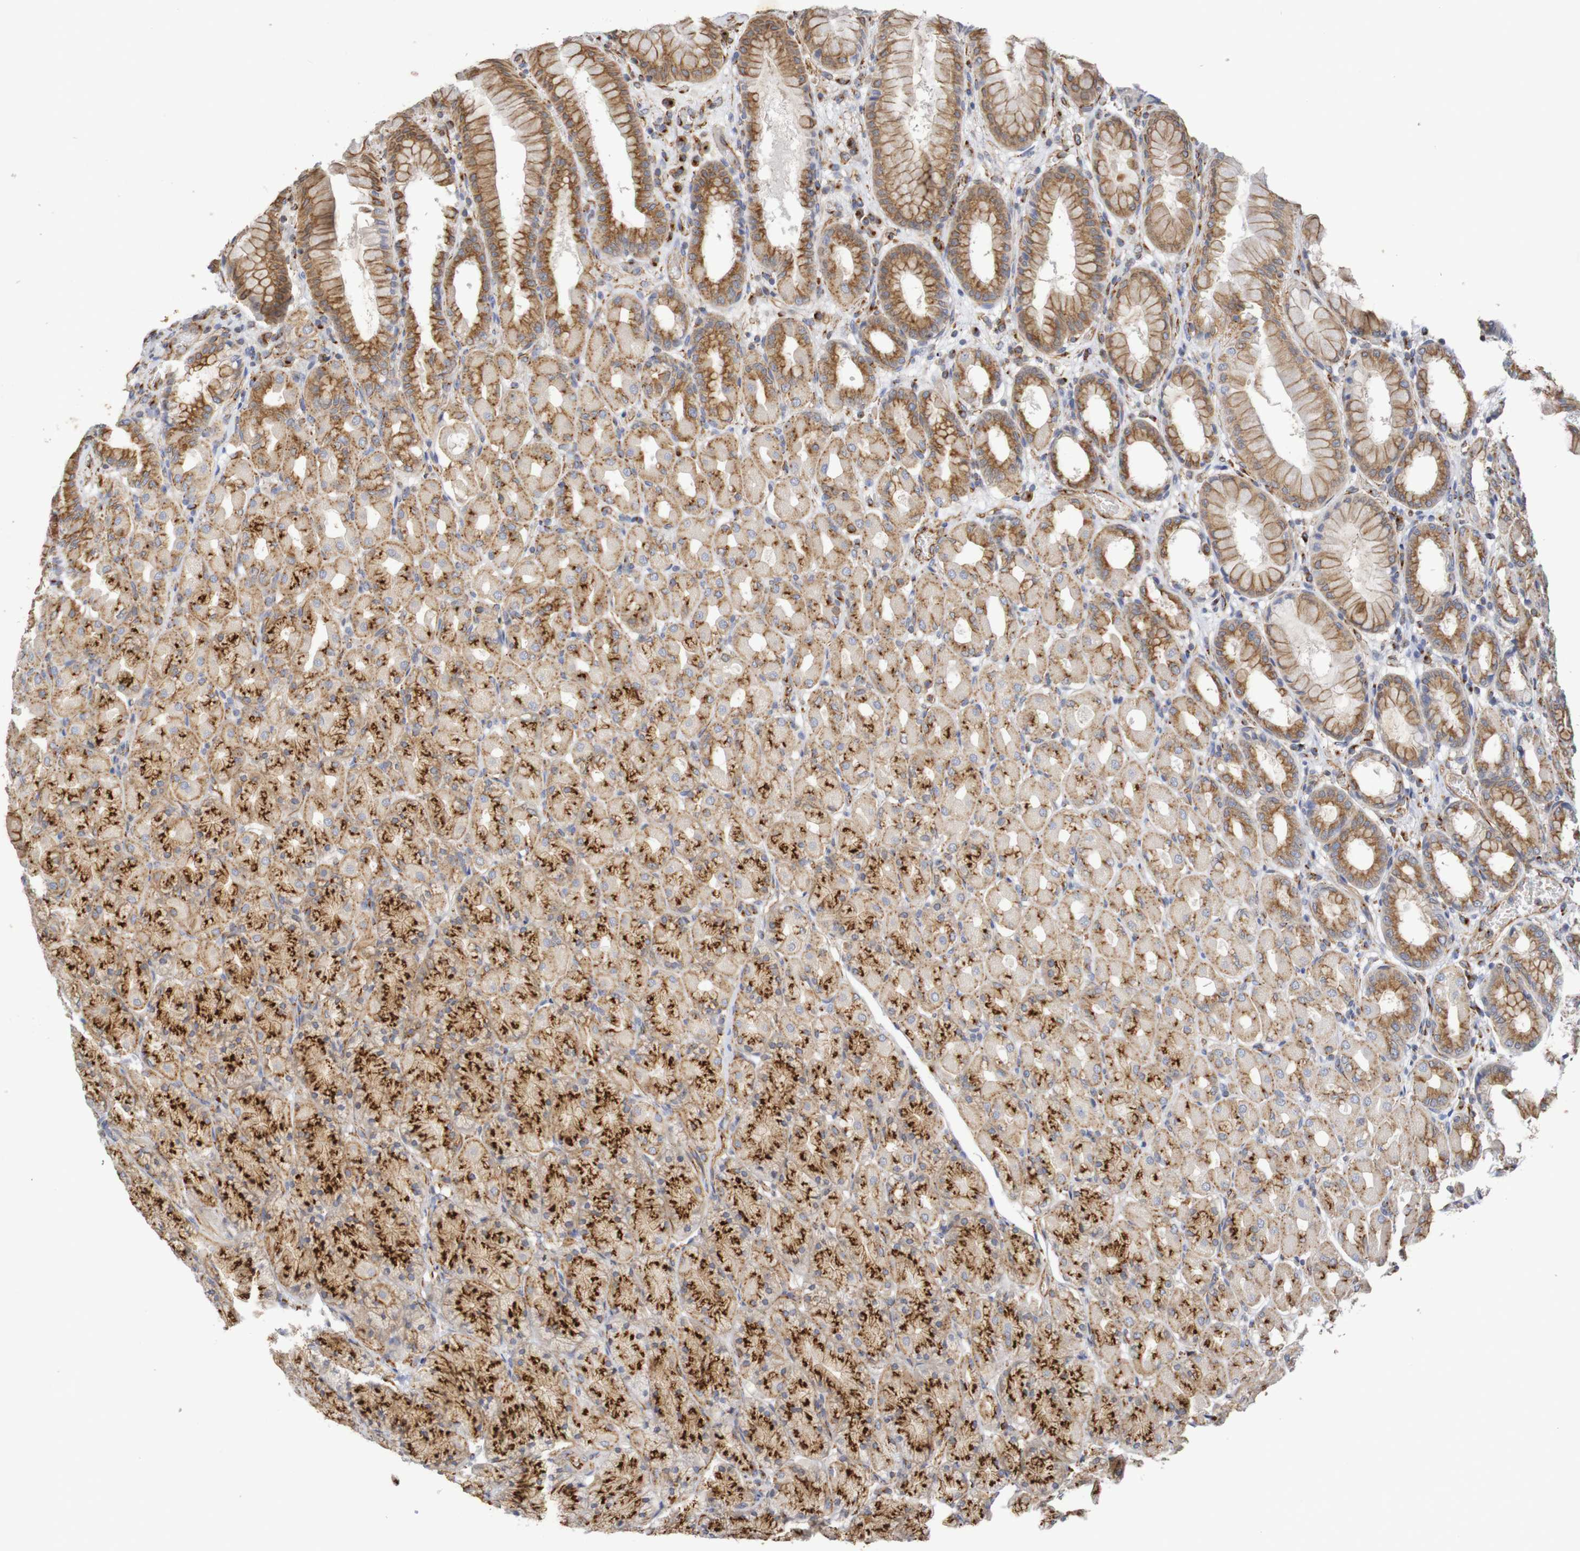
{"staining": {"intensity": "moderate", "quantity": ">75%", "location": "cytoplasmic/membranous"}, "tissue": "stomach", "cell_type": "Glandular cells", "image_type": "normal", "snomed": [{"axis": "morphology", "description": "Normal tissue, NOS"}, {"axis": "topography", "description": "Stomach, upper"}], "caption": "This histopathology image displays immunohistochemistry staining of benign stomach, with medium moderate cytoplasmic/membranous staining in approximately >75% of glandular cells.", "gene": "DCP2", "patient": {"sex": "female", "age": 56}}